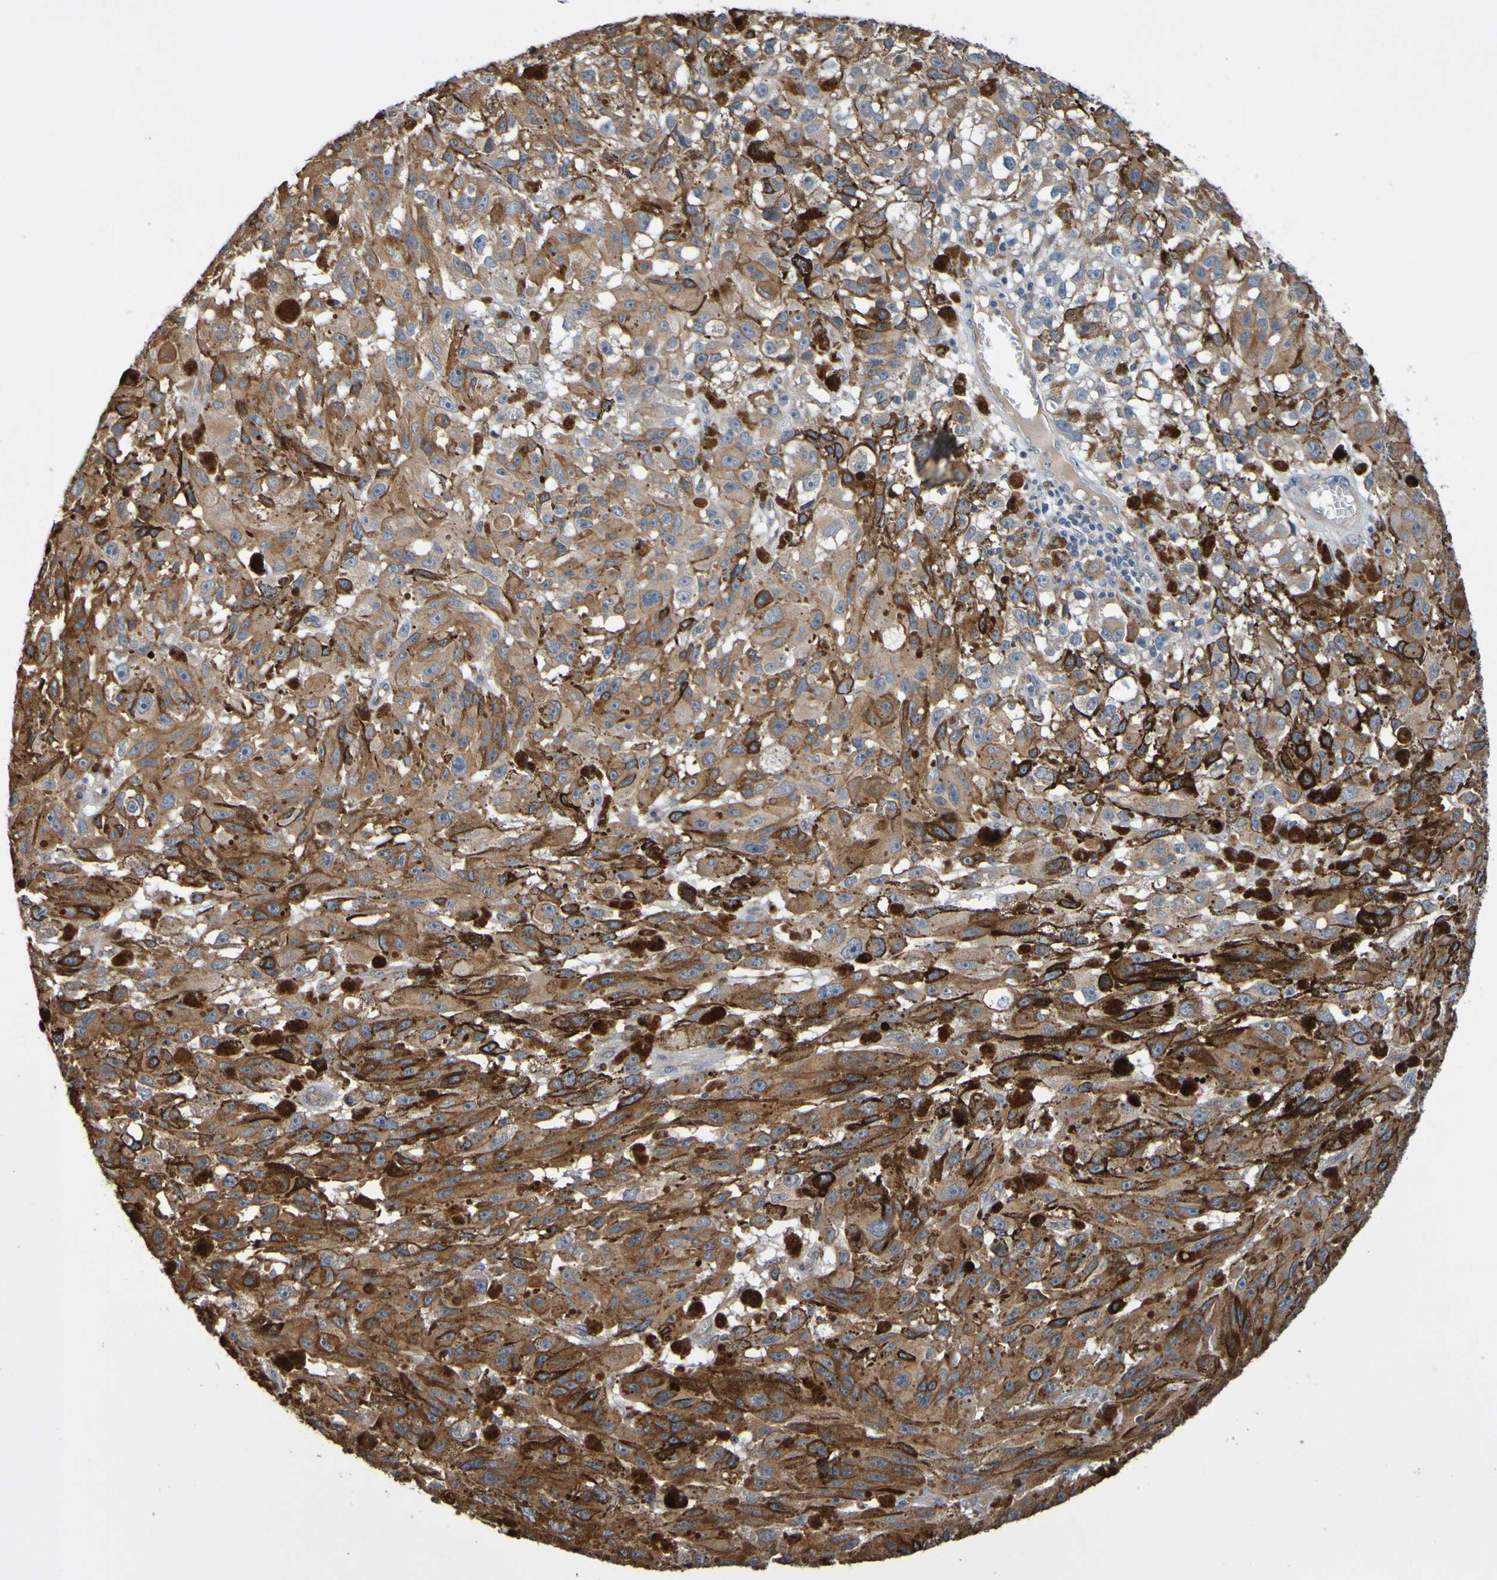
{"staining": {"intensity": "moderate", "quantity": ">75%", "location": "cytoplasmic/membranous"}, "tissue": "melanoma", "cell_type": "Tumor cells", "image_type": "cancer", "snomed": [{"axis": "morphology", "description": "Malignant melanoma, NOS"}, {"axis": "topography", "description": "Skin"}], "caption": "Immunohistochemistry (DAB) staining of malignant melanoma exhibits moderate cytoplasmic/membranous protein positivity in approximately >75% of tumor cells. (Brightfield microscopy of DAB IHC at high magnification).", "gene": "METAP2", "patient": {"sex": "female", "age": 104}}